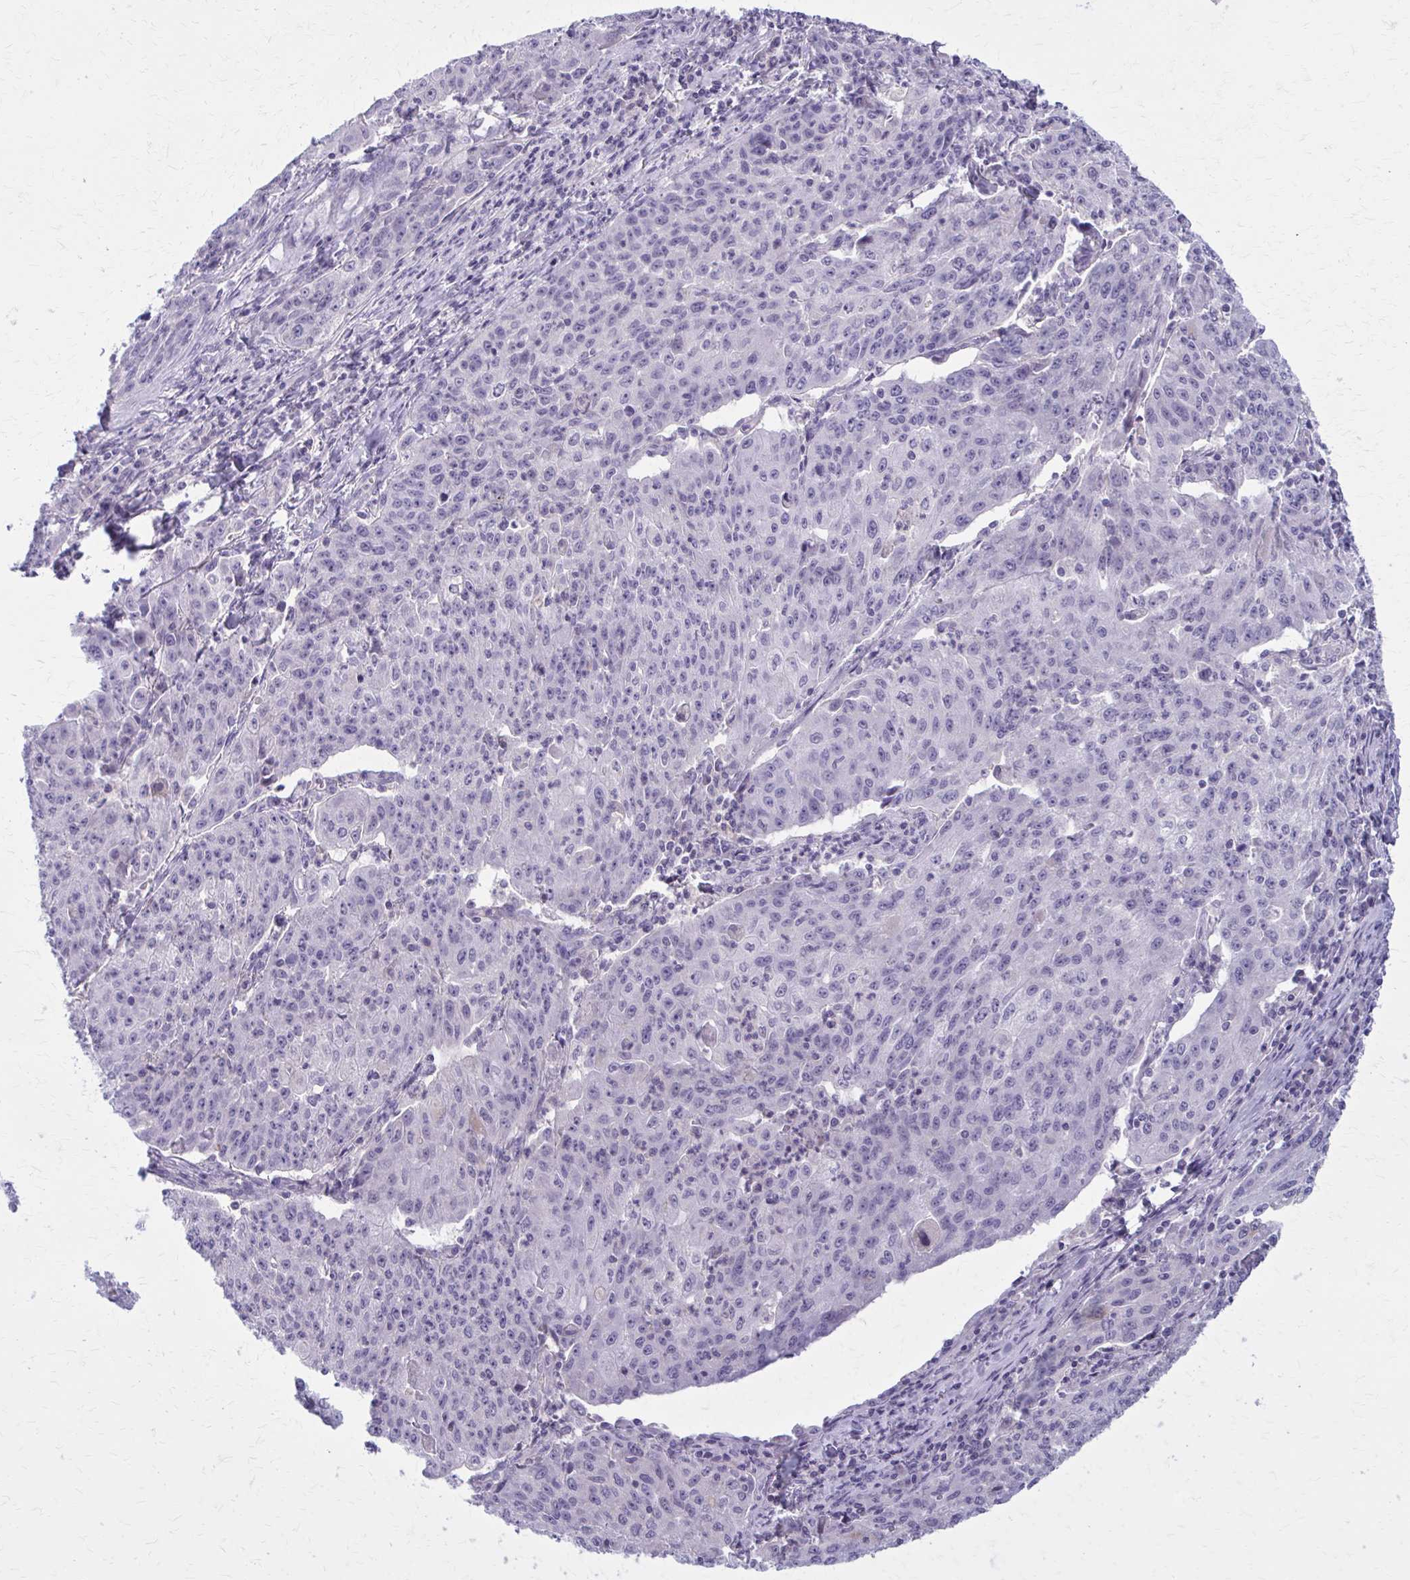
{"staining": {"intensity": "negative", "quantity": "none", "location": "none"}, "tissue": "lung cancer", "cell_type": "Tumor cells", "image_type": "cancer", "snomed": [{"axis": "morphology", "description": "Squamous cell carcinoma, NOS"}, {"axis": "morphology", "description": "Squamous cell carcinoma, metastatic, NOS"}, {"axis": "topography", "description": "Bronchus"}, {"axis": "topography", "description": "Lung"}], "caption": "The immunohistochemistry (IHC) histopathology image has no significant expression in tumor cells of lung cancer tissue.", "gene": "OR4A47", "patient": {"sex": "male", "age": 62}}